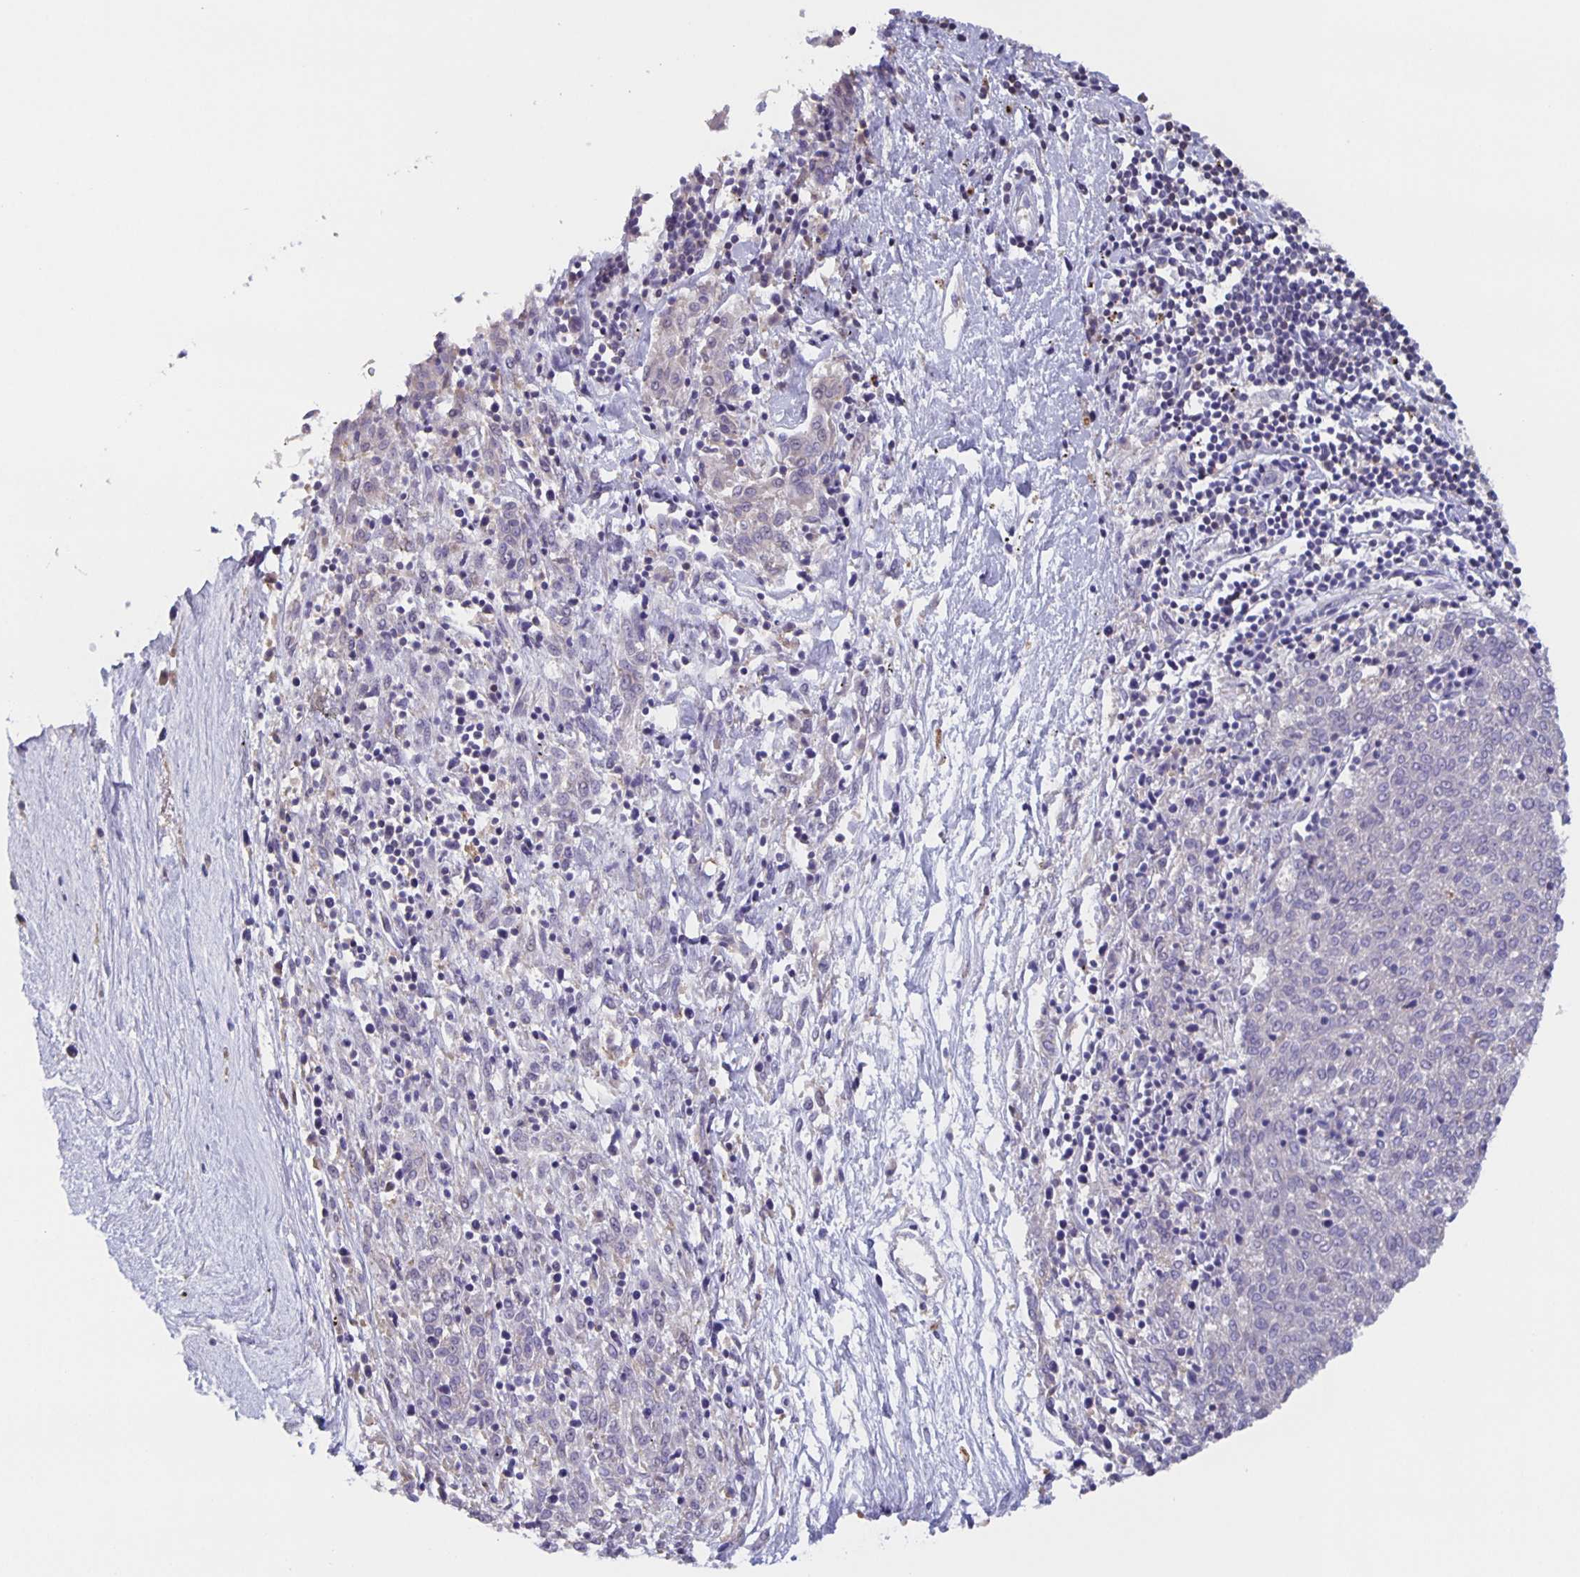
{"staining": {"intensity": "negative", "quantity": "none", "location": "none"}, "tissue": "melanoma", "cell_type": "Tumor cells", "image_type": "cancer", "snomed": [{"axis": "morphology", "description": "Malignant melanoma, NOS"}, {"axis": "topography", "description": "Skin"}], "caption": "A histopathology image of human malignant melanoma is negative for staining in tumor cells.", "gene": "MARCHF6", "patient": {"sex": "female", "age": 72}}